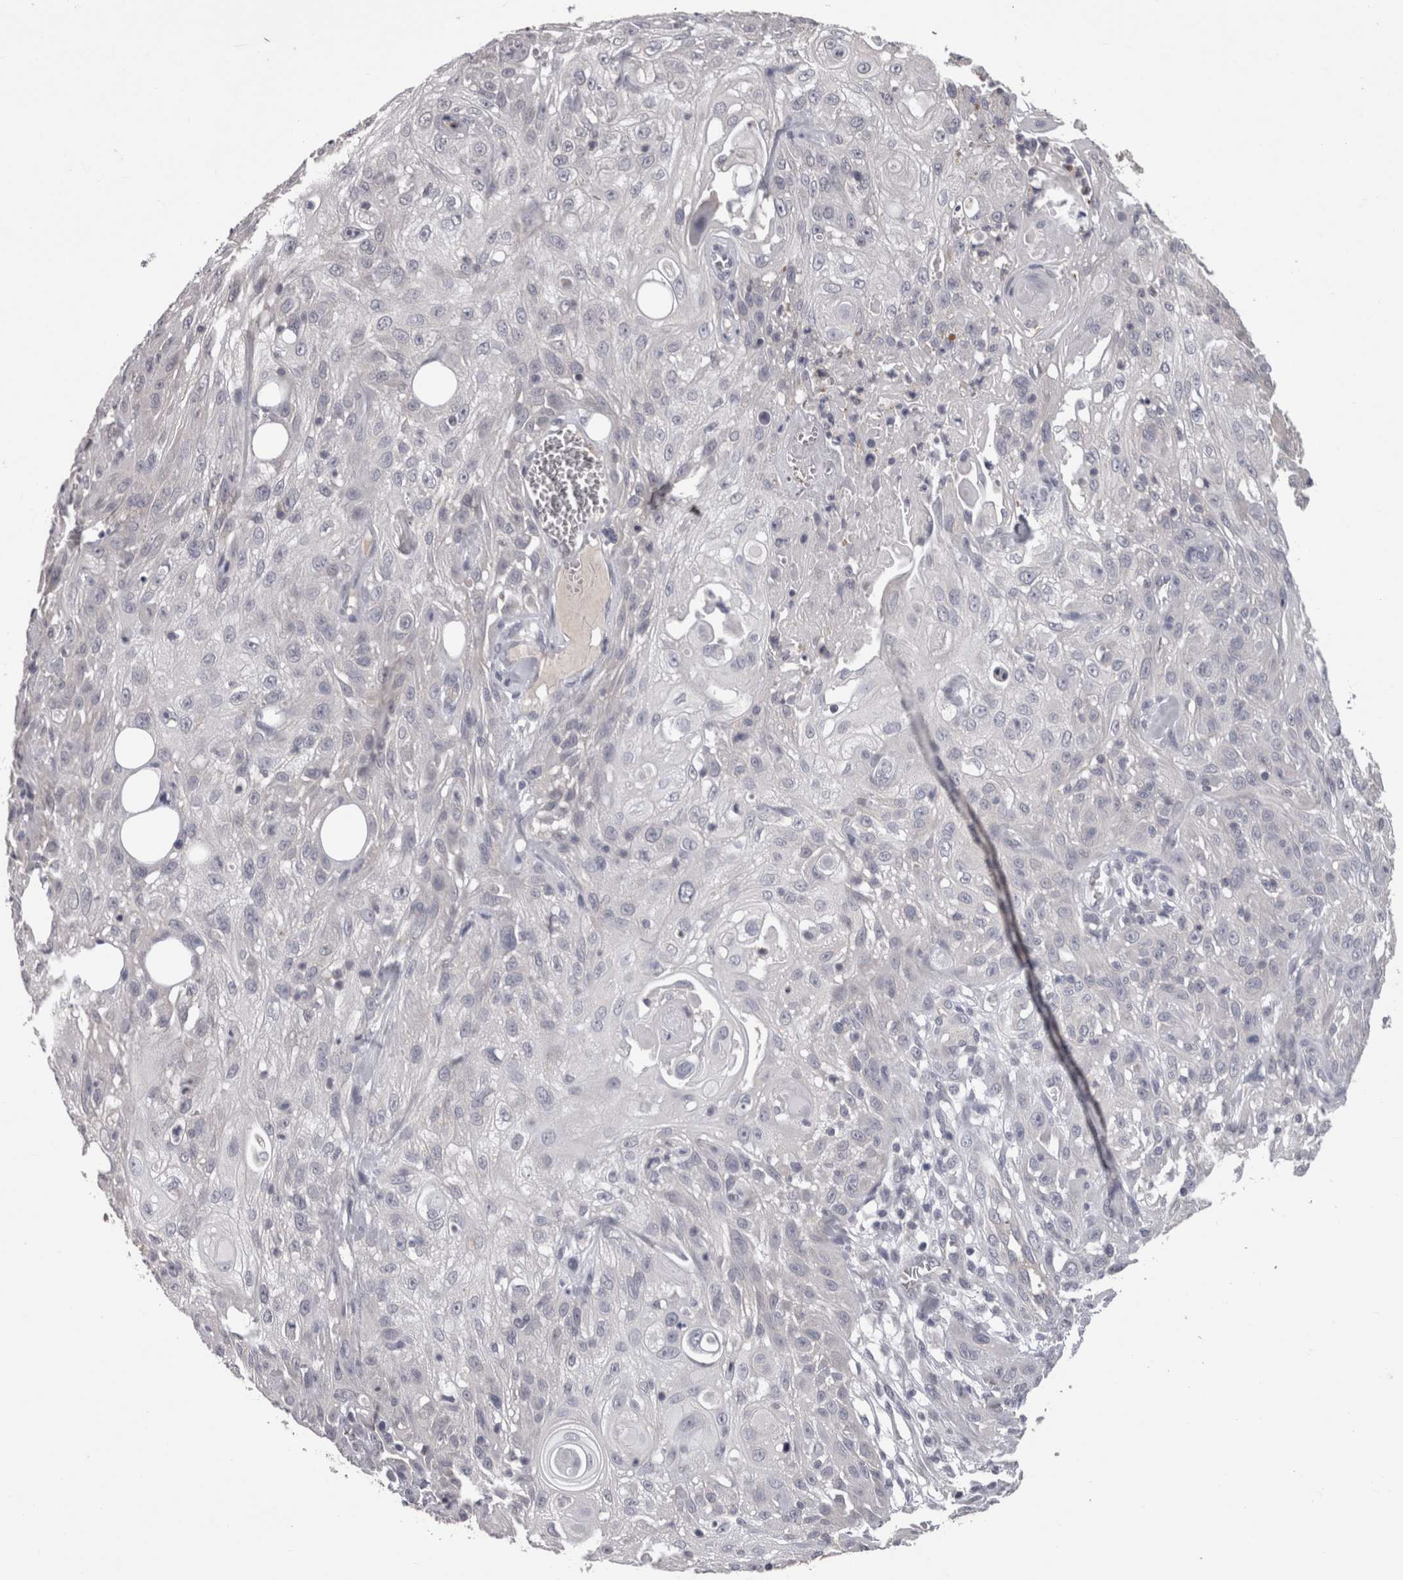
{"staining": {"intensity": "negative", "quantity": "none", "location": "none"}, "tissue": "skin cancer", "cell_type": "Tumor cells", "image_type": "cancer", "snomed": [{"axis": "morphology", "description": "Squamous cell carcinoma, NOS"}, {"axis": "topography", "description": "Skin"}], "caption": "Histopathology image shows no protein positivity in tumor cells of skin cancer tissue. The staining is performed using DAB brown chromogen with nuclei counter-stained in using hematoxylin.", "gene": "PON3", "patient": {"sex": "male", "age": 75}}